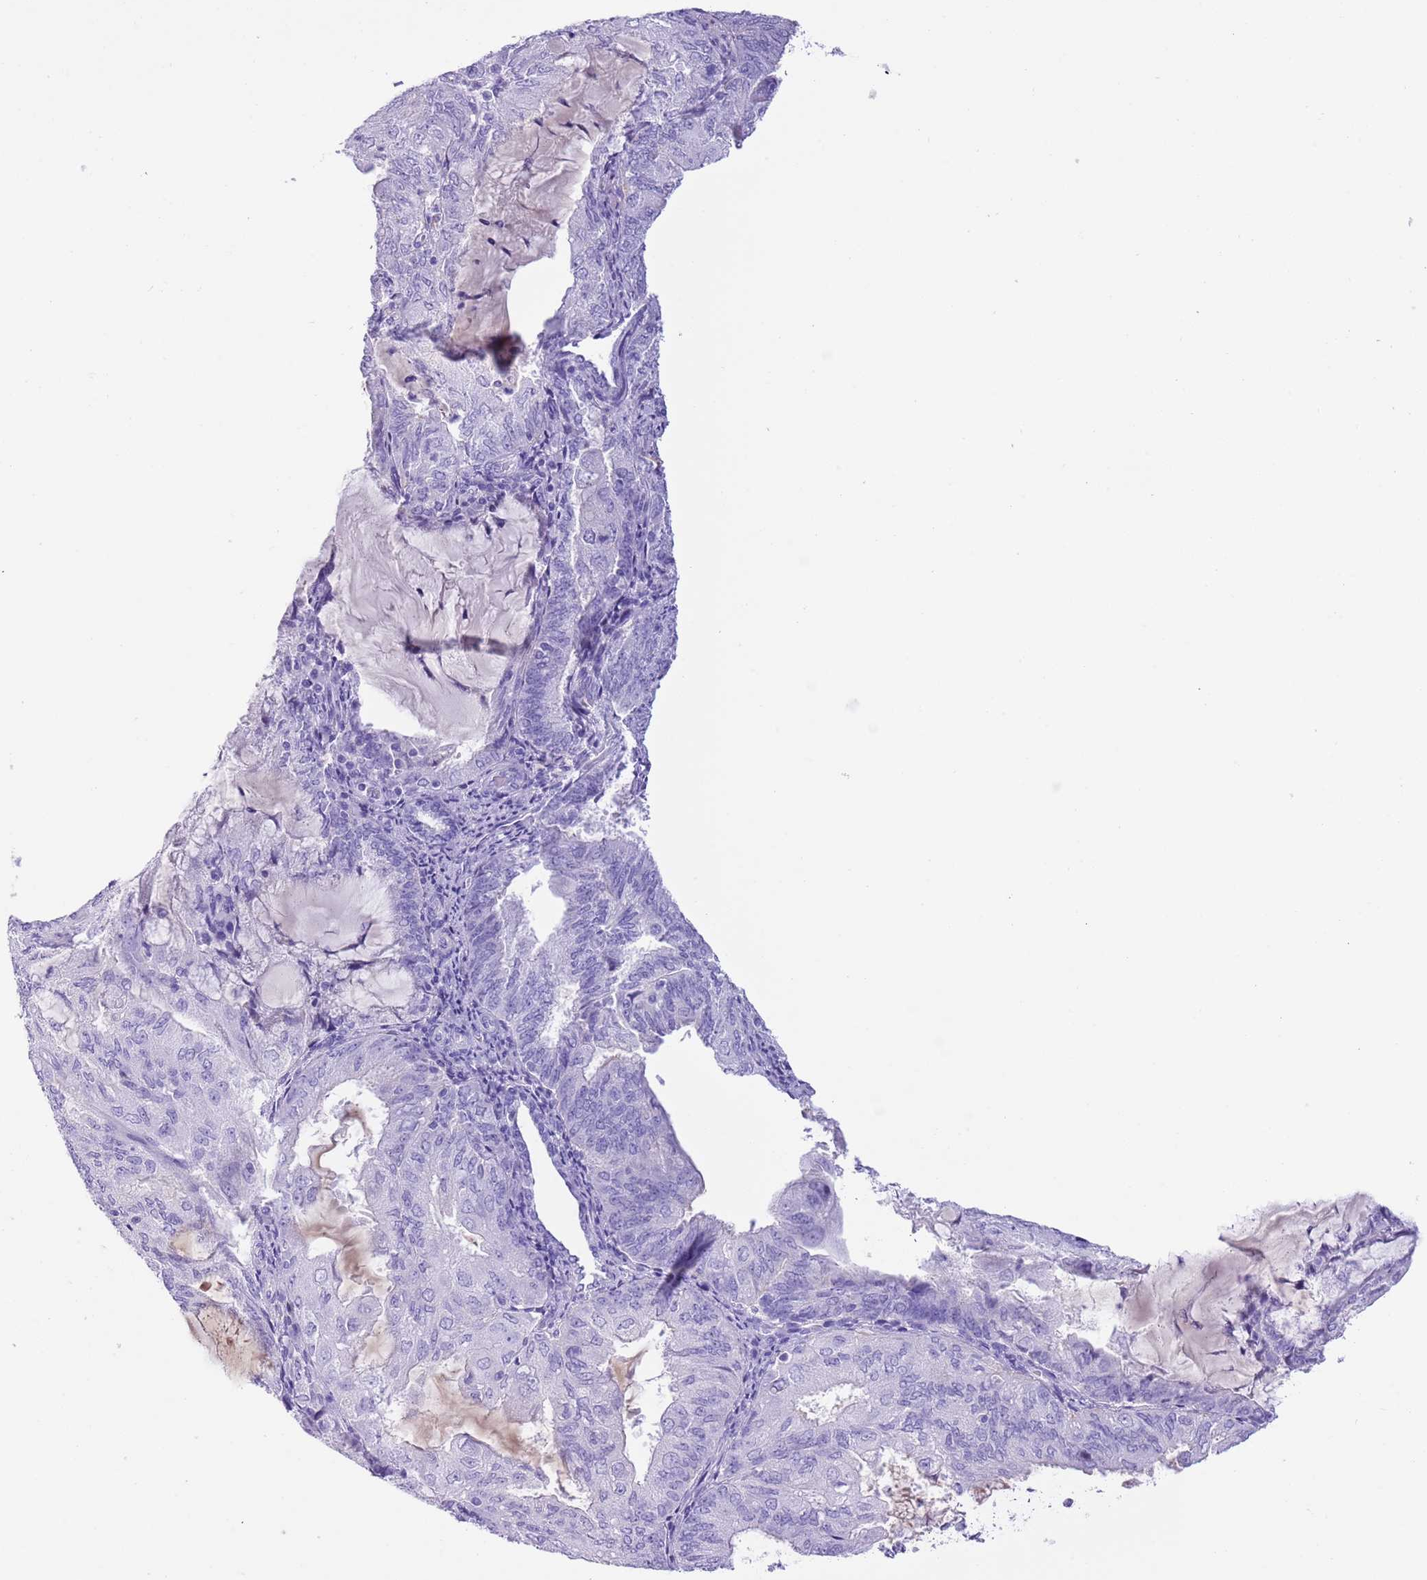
{"staining": {"intensity": "negative", "quantity": "none", "location": "none"}, "tissue": "endometrial cancer", "cell_type": "Tumor cells", "image_type": "cancer", "snomed": [{"axis": "morphology", "description": "Adenocarcinoma, NOS"}, {"axis": "topography", "description": "Endometrium"}], "caption": "Tumor cells are negative for protein expression in human endometrial cancer. (DAB (3,3'-diaminobenzidine) IHC visualized using brightfield microscopy, high magnification).", "gene": "TBC1D10B", "patient": {"sex": "female", "age": 81}}